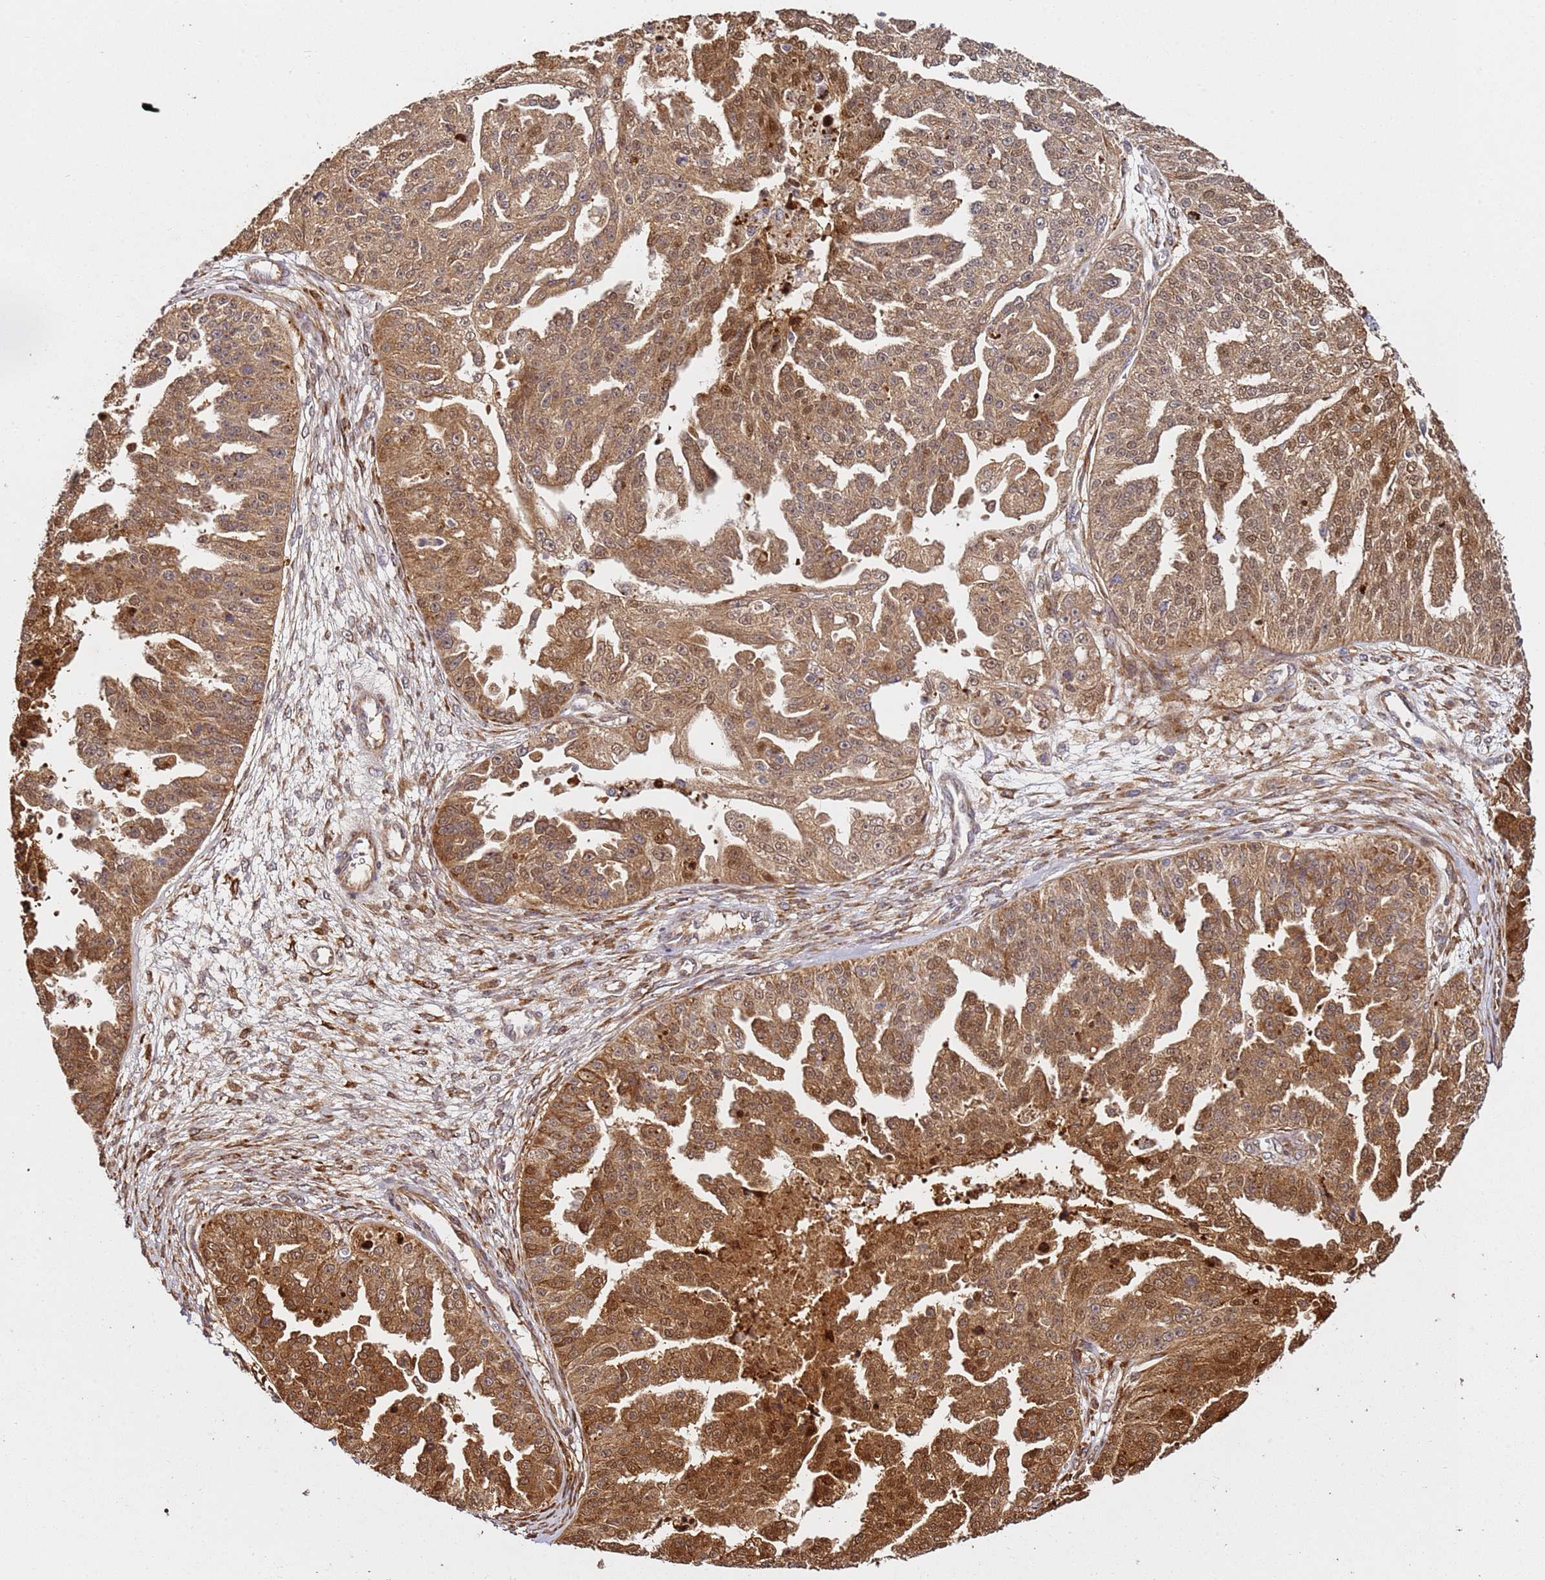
{"staining": {"intensity": "moderate", "quantity": ">75%", "location": "cytoplasmic/membranous,nuclear"}, "tissue": "ovarian cancer", "cell_type": "Tumor cells", "image_type": "cancer", "snomed": [{"axis": "morphology", "description": "Cystadenocarcinoma, serous, NOS"}, {"axis": "topography", "description": "Ovary"}], "caption": "A high-resolution image shows IHC staining of serous cystadenocarcinoma (ovarian), which reveals moderate cytoplasmic/membranous and nuclear expression in approximately >75% of tumor cells.", "gene": "SMOX", "patient": {"sex": "female", "age": 58}}